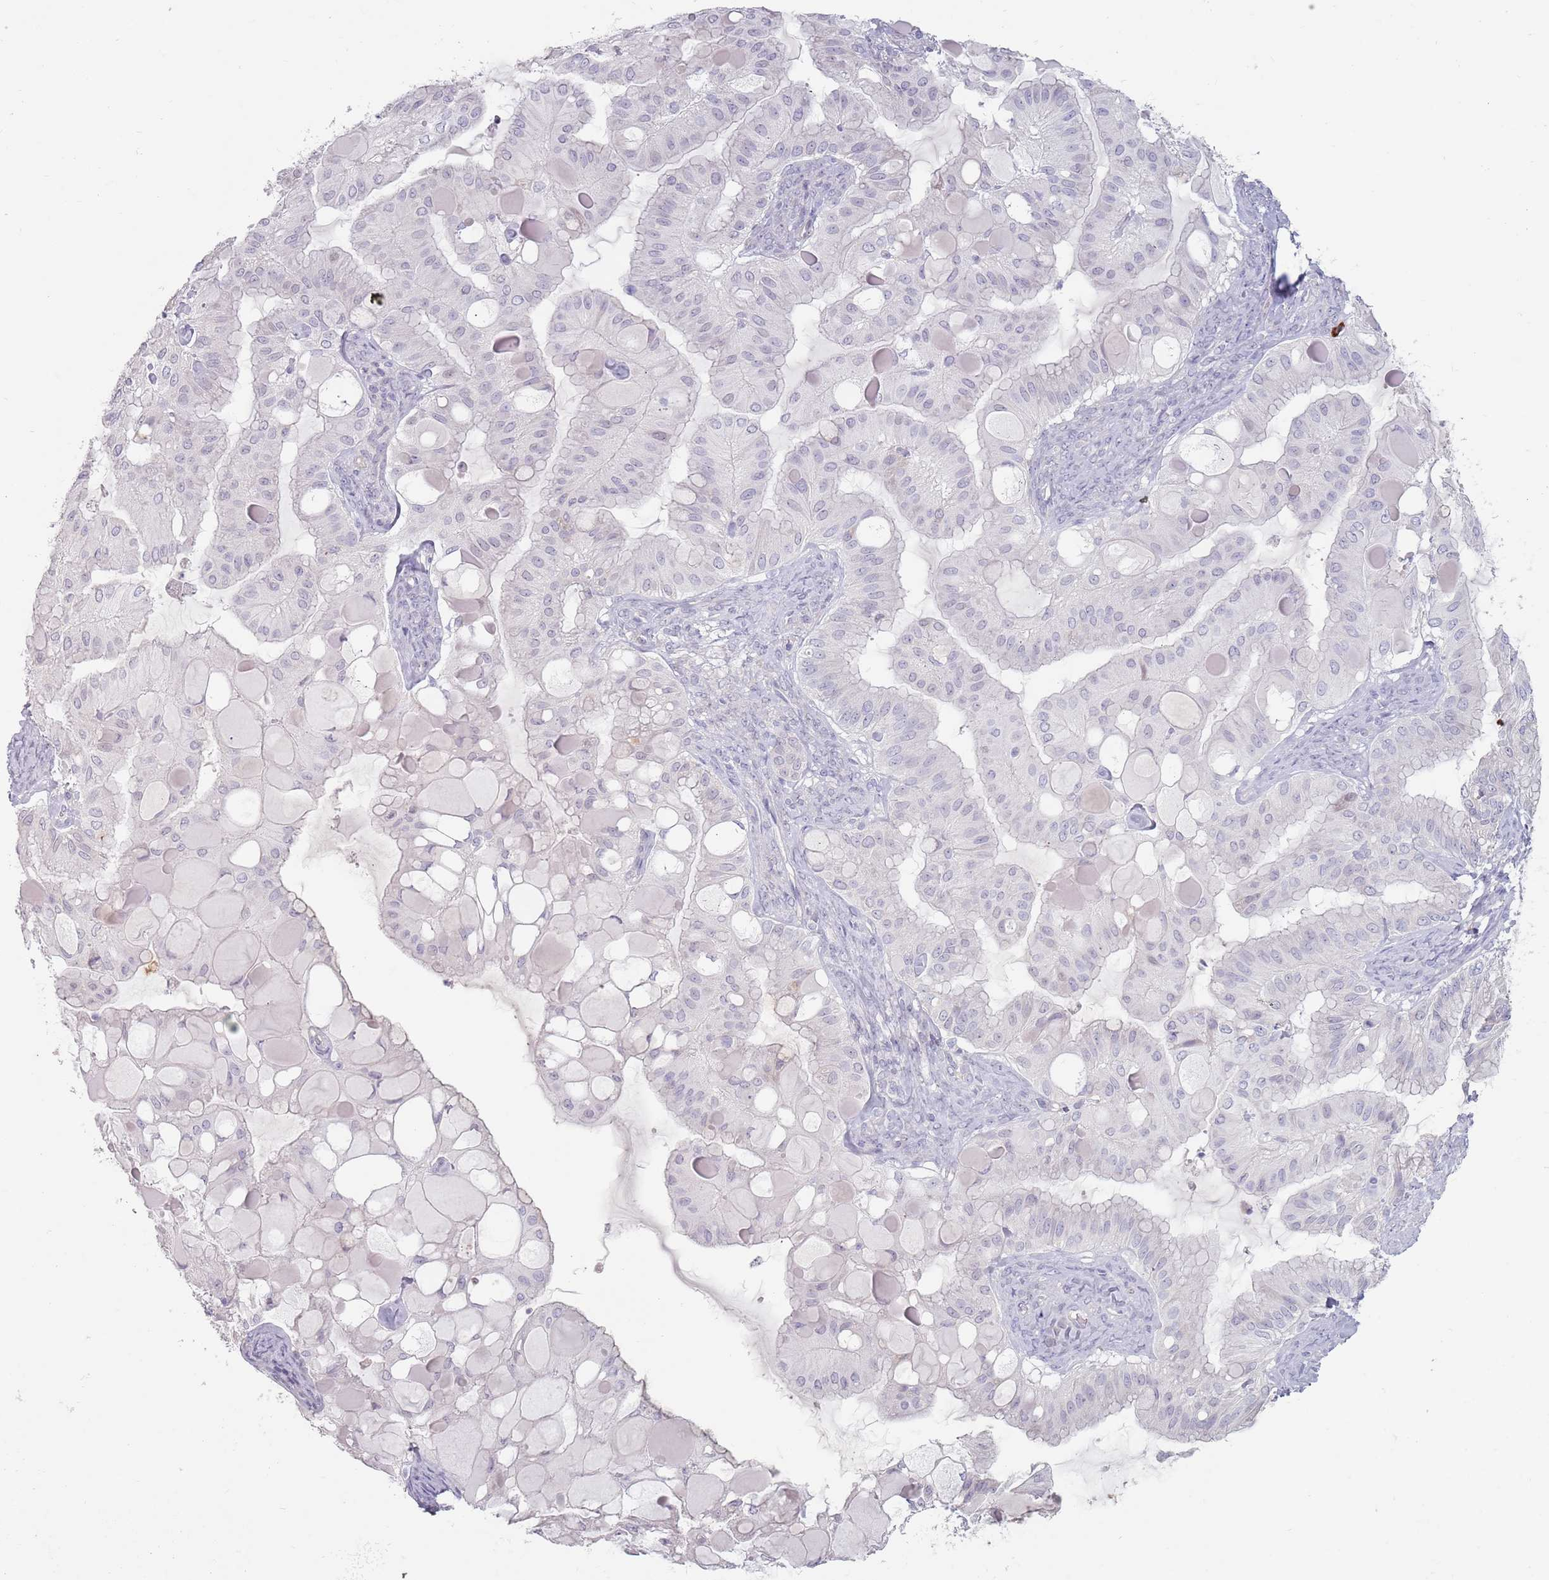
{"staining": {"intensity": "negative", "quantity": "none", "location": "none"}, "tissue": "ovarian cancer", "cell_type": "Tumor cells", "image_type": "cancer", "snomed": [{"axis": "morphology", "description": "Cystadenocarcinoma, mucinous, NOS"}, {"axis": "topography", "description": "Ovary"}], "caption": "Immunohistochemistry of human ovarian cancer demonstrates no expression in tumor cells.", "gene": "DXO", "patient": {"sex": "female", "age": 61}}